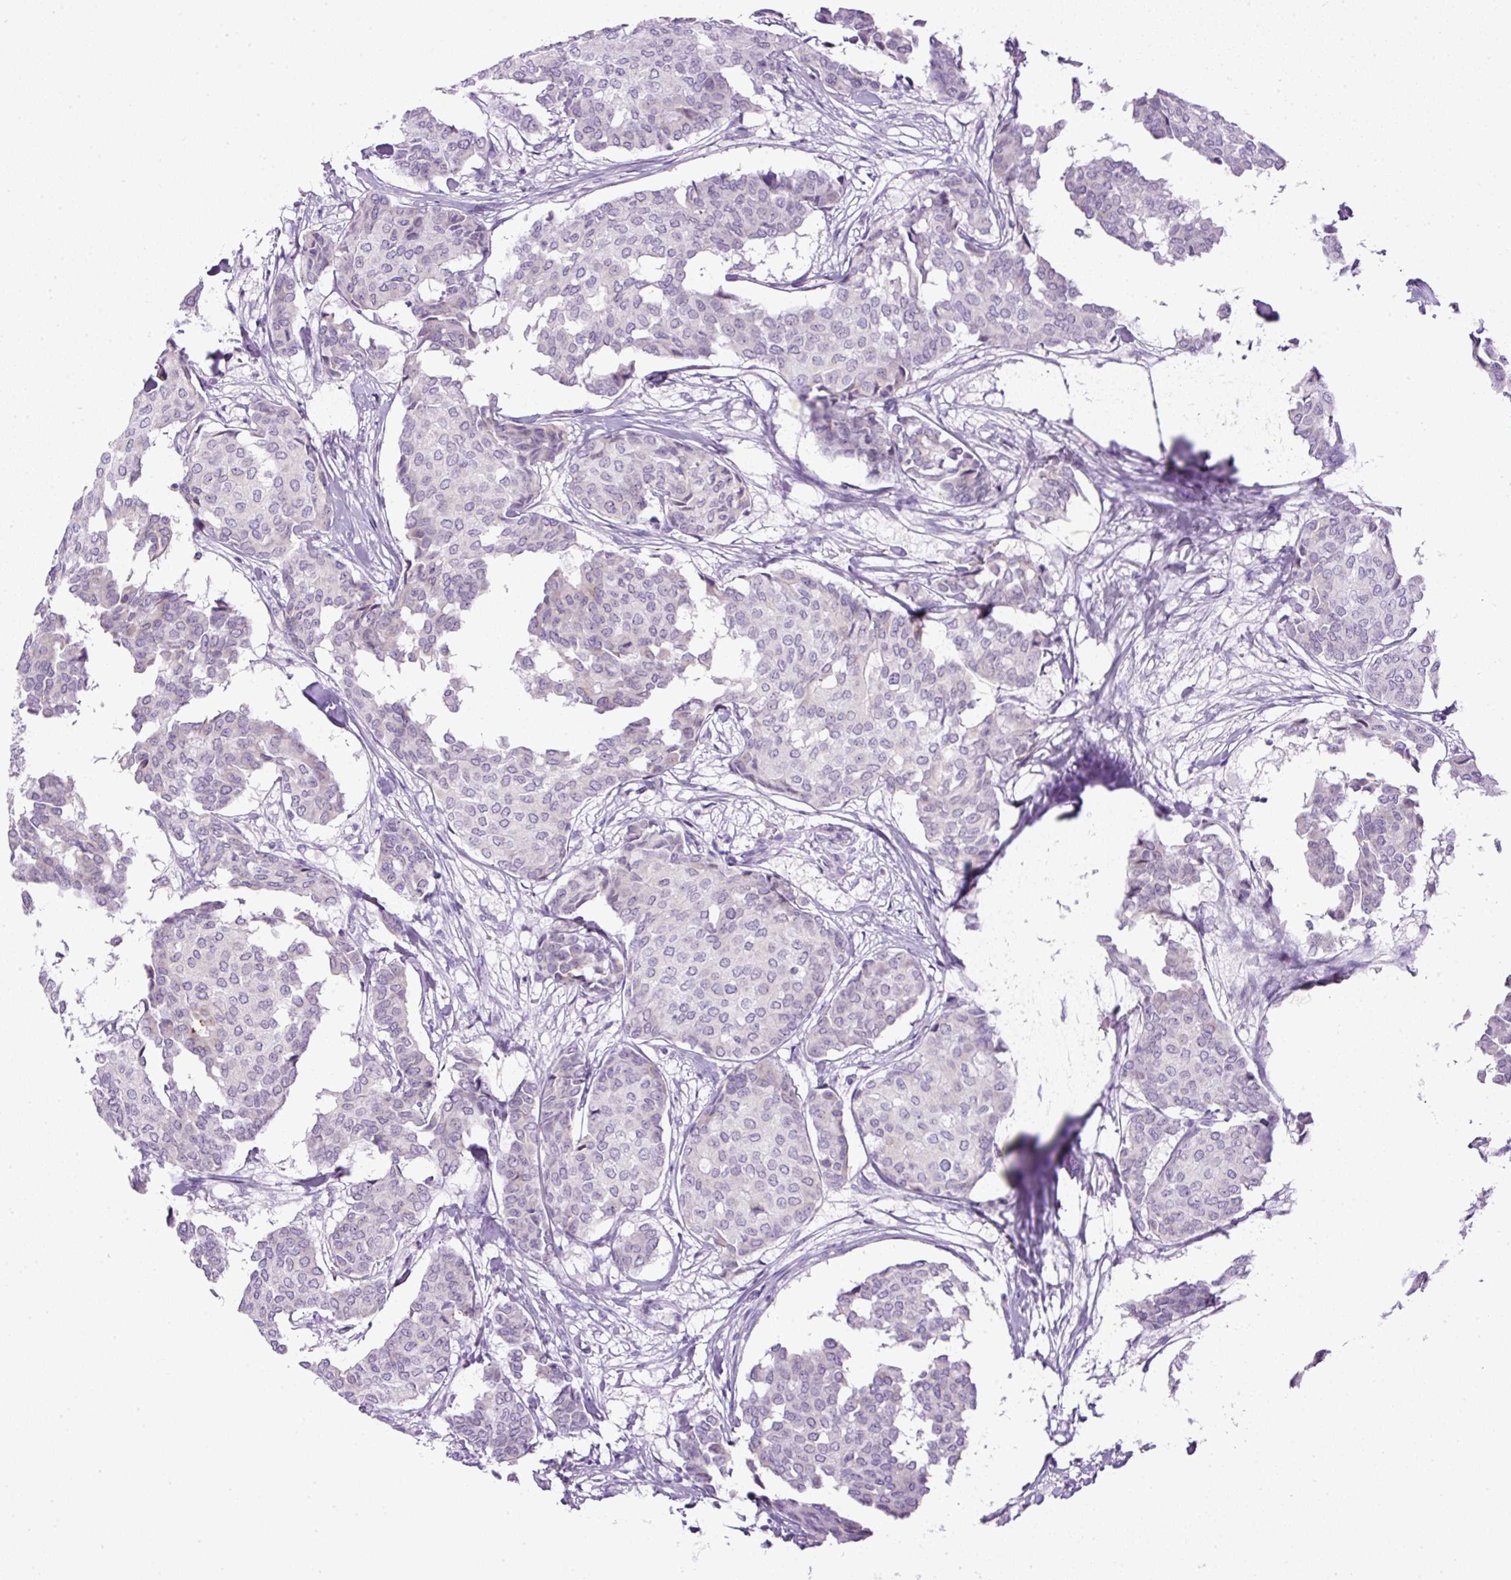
{"staining": {"intensity": "negative", "quantity": "none", "location": "none"}, "tissue": "breast cancer", "cell_type": "Tumor cells", "image_type": "cancer", "snomed": [{"axis": "morphology", "description": "Duct carcinoma"}, {"axis": "topography", "description": "Breast"}], "caption": "Immunohistochemical staining of human breast cancer (invasive ductal carcinoma) reveals no significant staining in tumor cells.", "gene": "RHBDD2", "patient": {"sex": "female", "age": 75}}